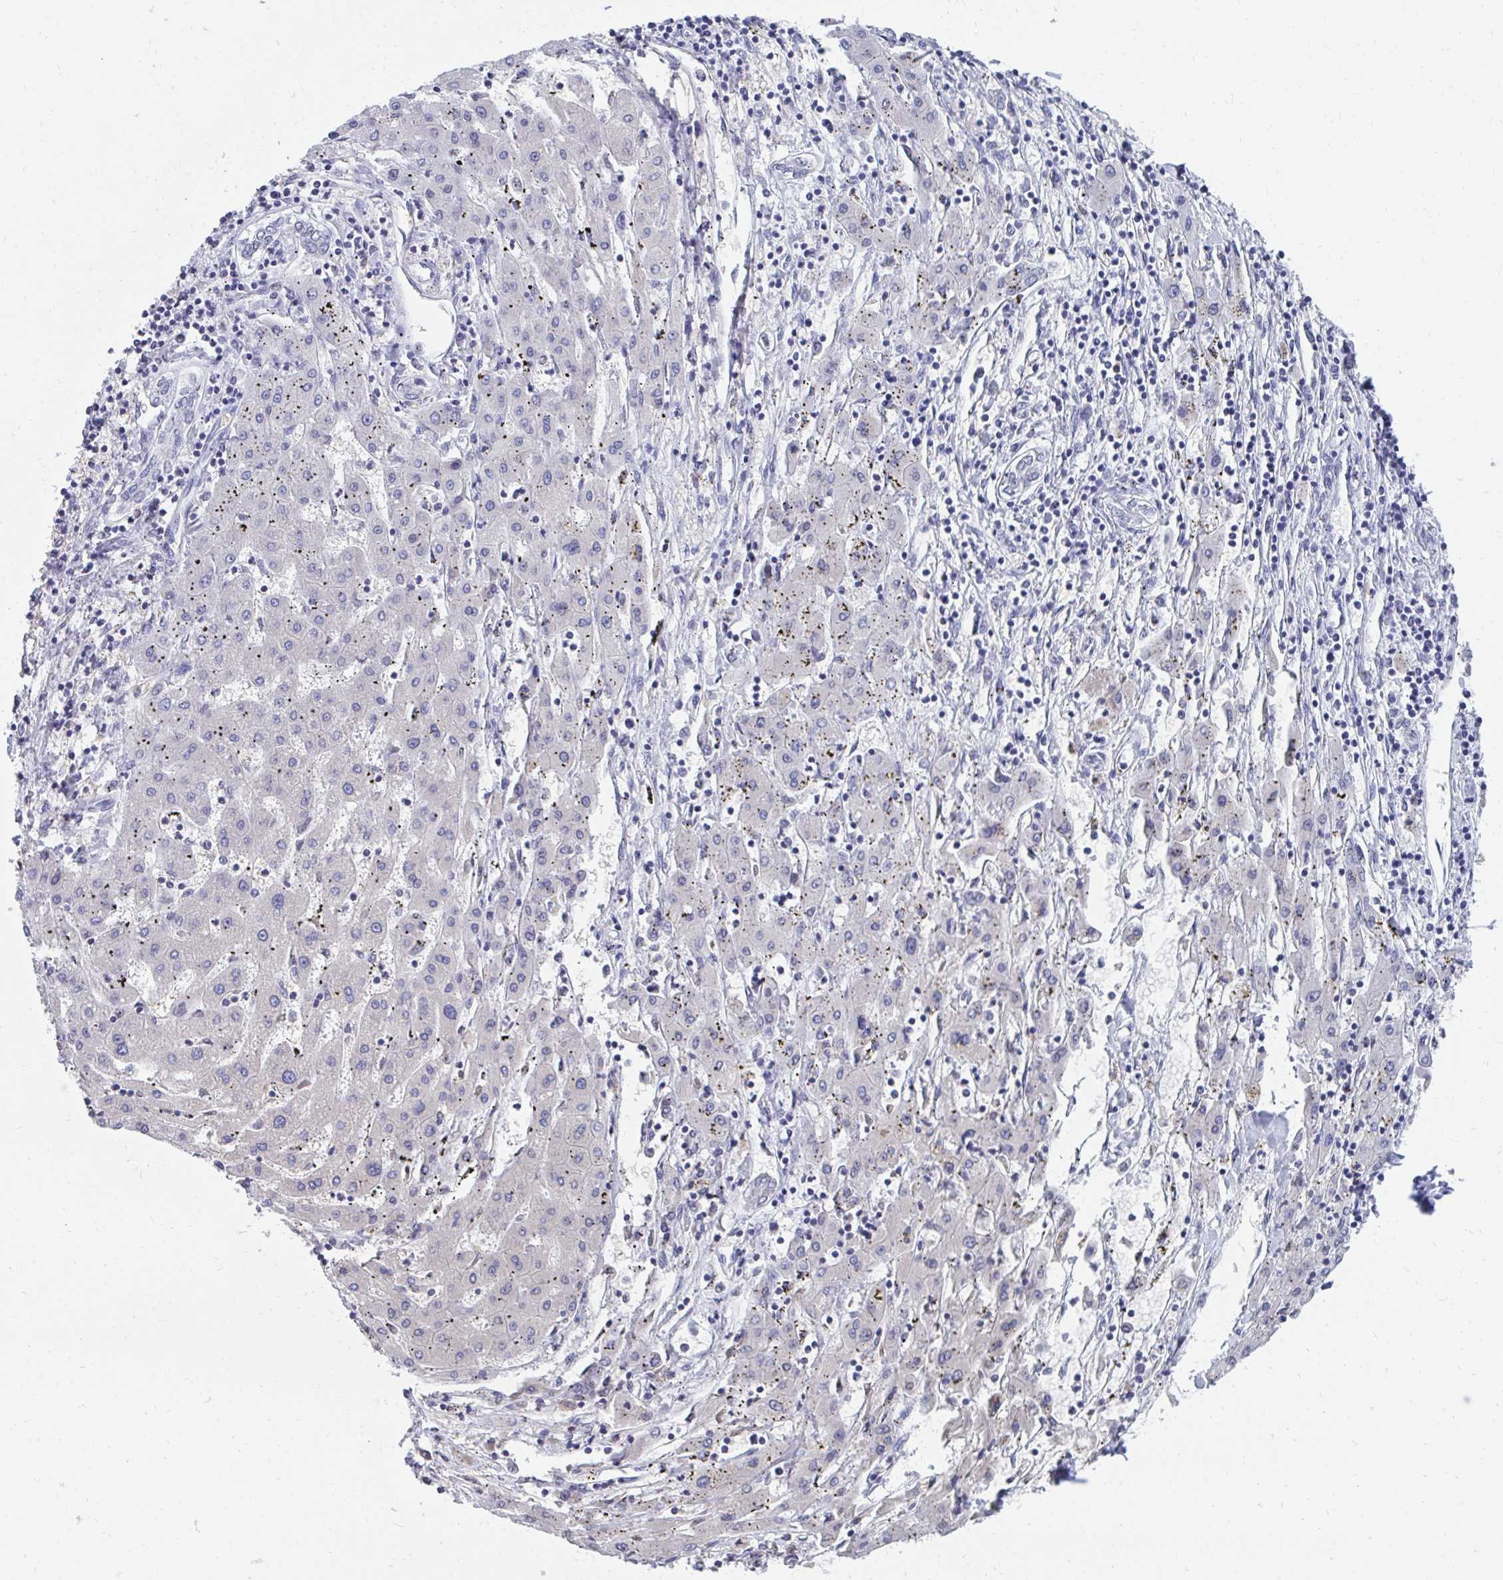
{"staining": {"intensity": "negative", "quantity": "none", "location": "none"}, "tissue": "liver cancer", "cell_type": "Tumor cells", "image_type": "cancer", "snomed": [{"axis": "morphology", "description": "Carcinoma, Hepatocellular, NOS"}, {"axis": "topography", "description": "Liver"}], "caption": "Liver hepatocellular carcinoma stained for a protein using IHC reveals no positivity tumor cells.", "gene": "MROH2B", "patient": {"sex": "male", "age": 72}}